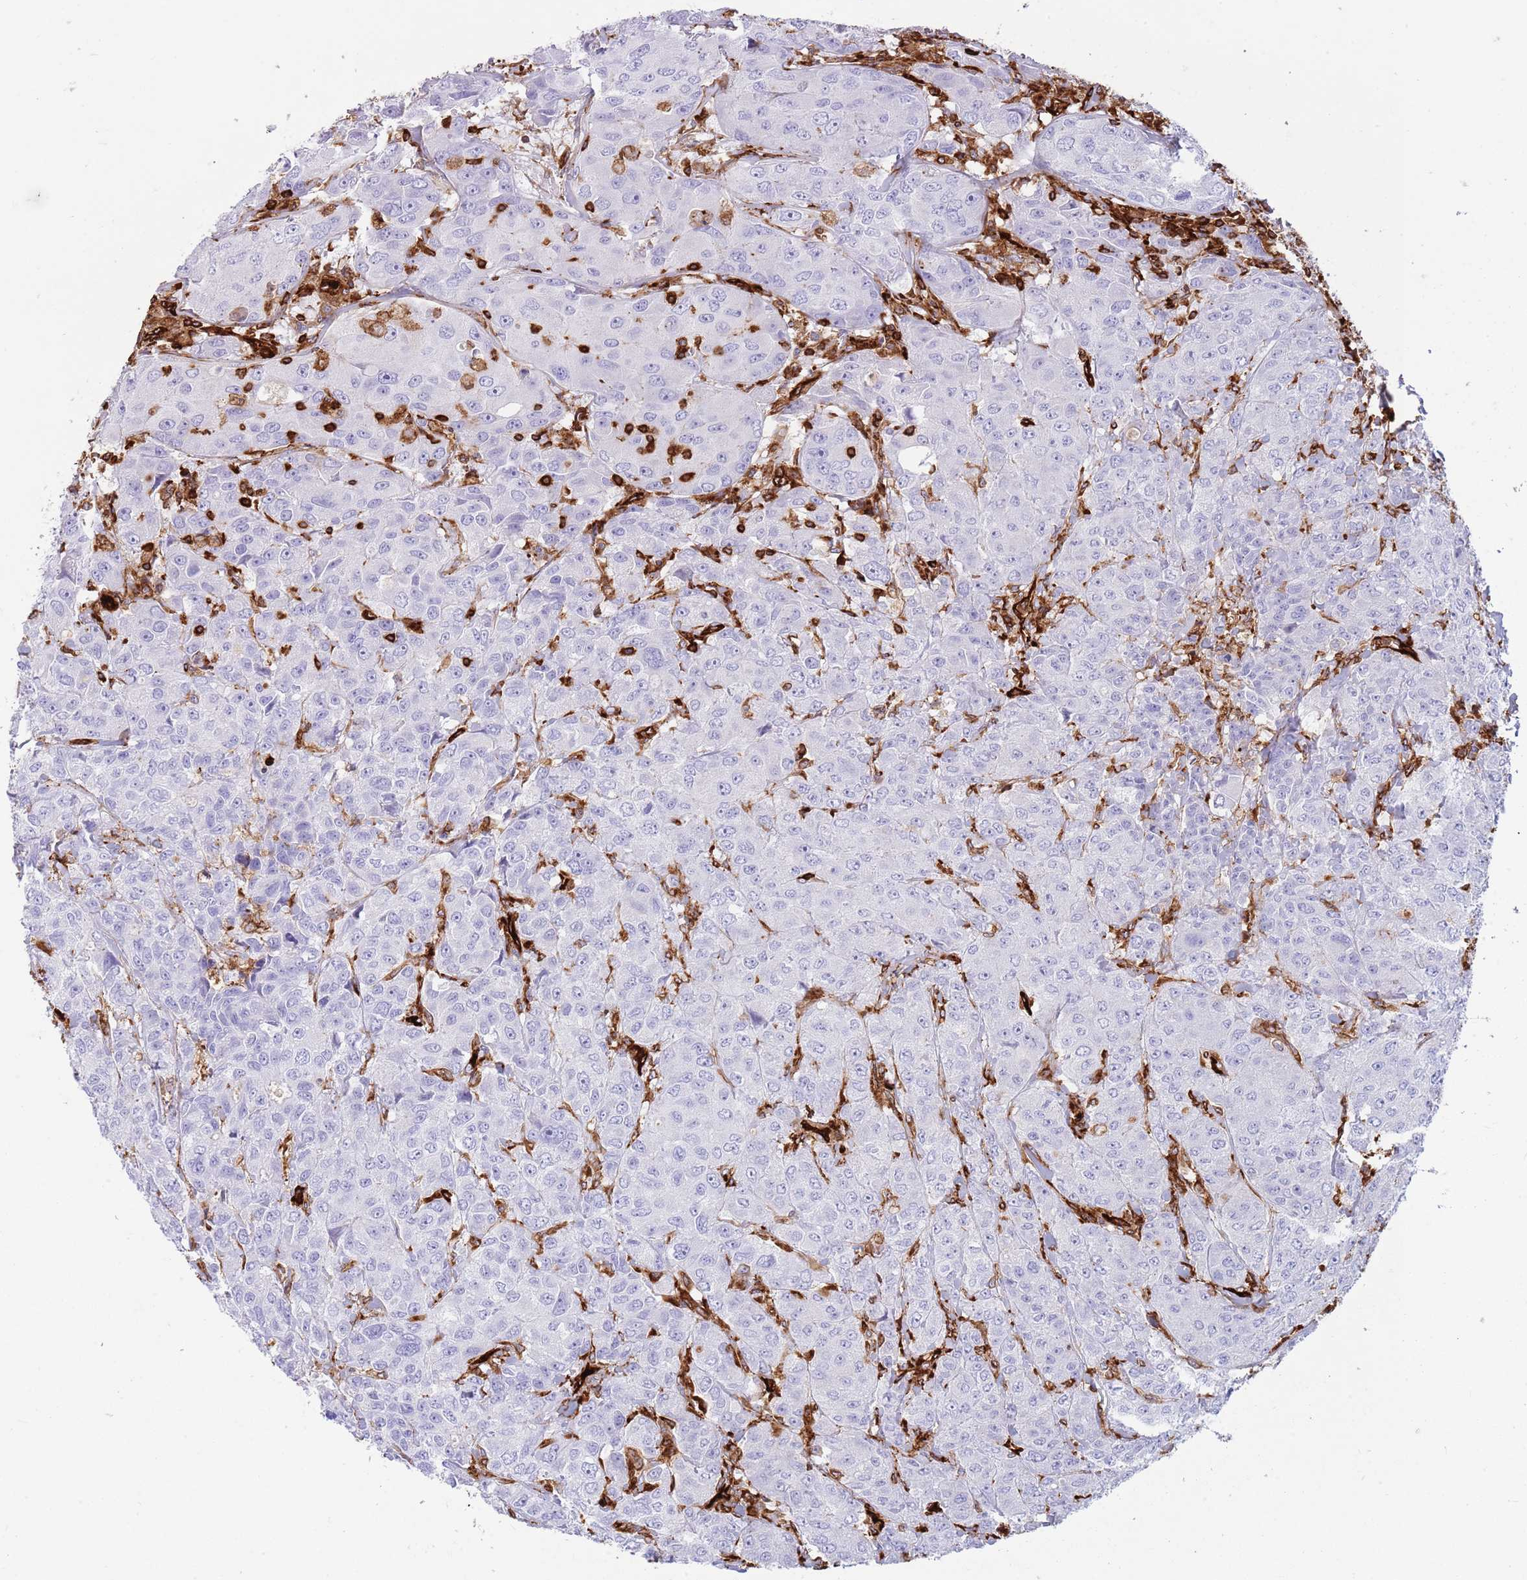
{"staining": {"intensity": "negative", "quantity": "none", "location": "none"}, "tissue": "breast cancer", "cell_type": "Tumor cells", "image_type": "cancer", "snomed": [{"axis": "morphology", "description": "Duct carcinoma"}, {"axis": "topography", "description": "Breast"}], "caption": "Immunohistochemistry micrograph of breast cancer stained for a protein (brown), which reveals no expression in tumor cells. Brightfield microscopy of immunohistochemistry stained with DAB (brown) and hematoxylin (blue), captured at high magnification.", "gene": "KBTBD7", "patient": {"sex": "female", "age": 43}}